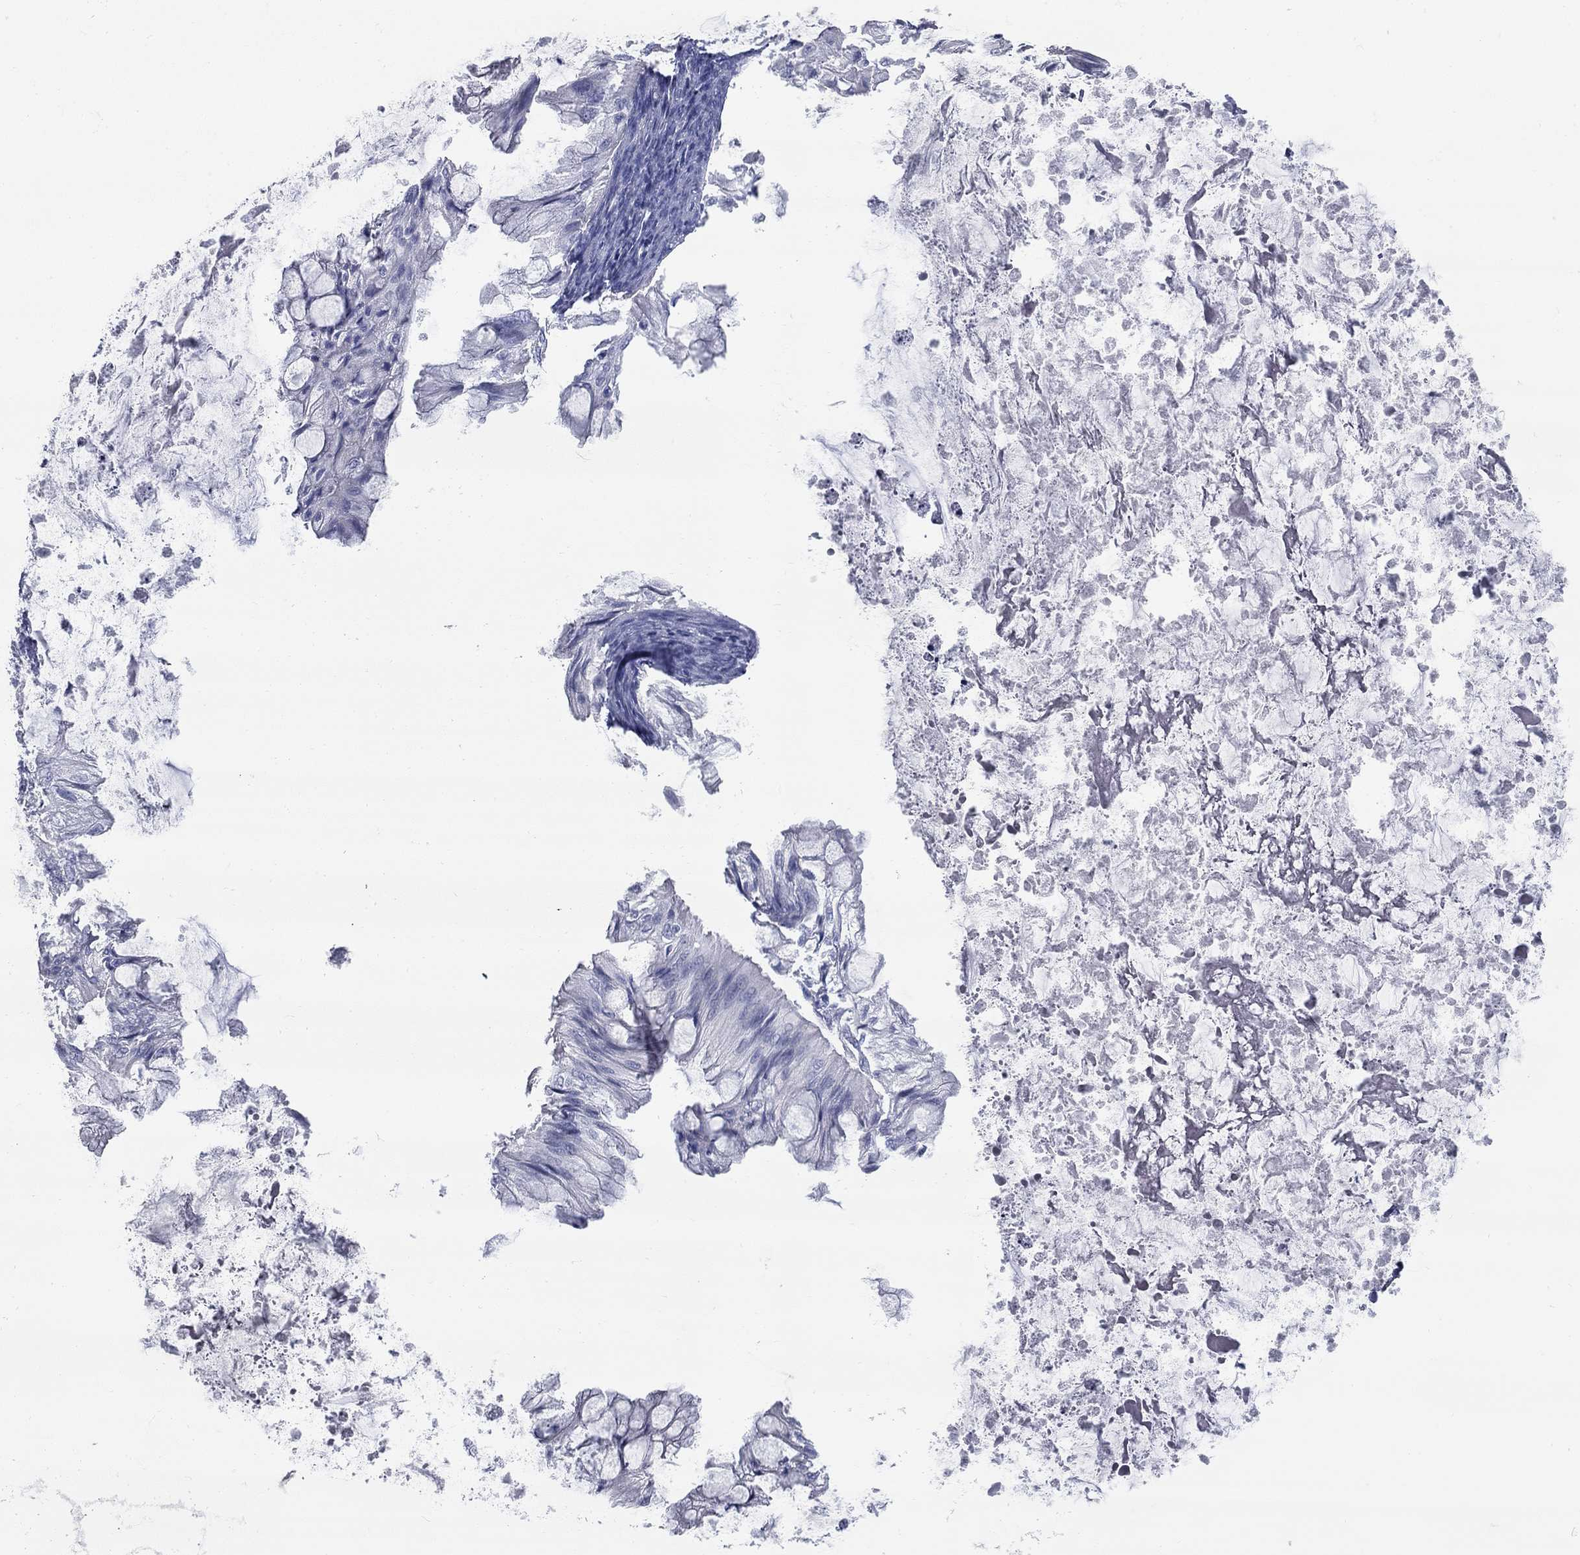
{"staining": {"intensity": "negative", "quantity": "none", "location": "none"}, "tissue": "ovarian cancer", "cell_type": "Tumor cells", "image_type": "cancer", "snomed": [{"axis": "morphology", "description": "Cystadenocarcinoma, mucinous, NOS"}, {"axis": "topography", "description": "Ovary"}], "caption": "DAB immunohistochemical staining of ovarian cancer (mucinous cystadenocarcinoma) exhibits no significant positivity in tumor cells. (Stains: DAB IHC with hematoxylin counter stain, Microscopy: brightfield microscopy at high magnification).", "gene": "SYT12", "patient": {"sex": "female", "age": 57}}